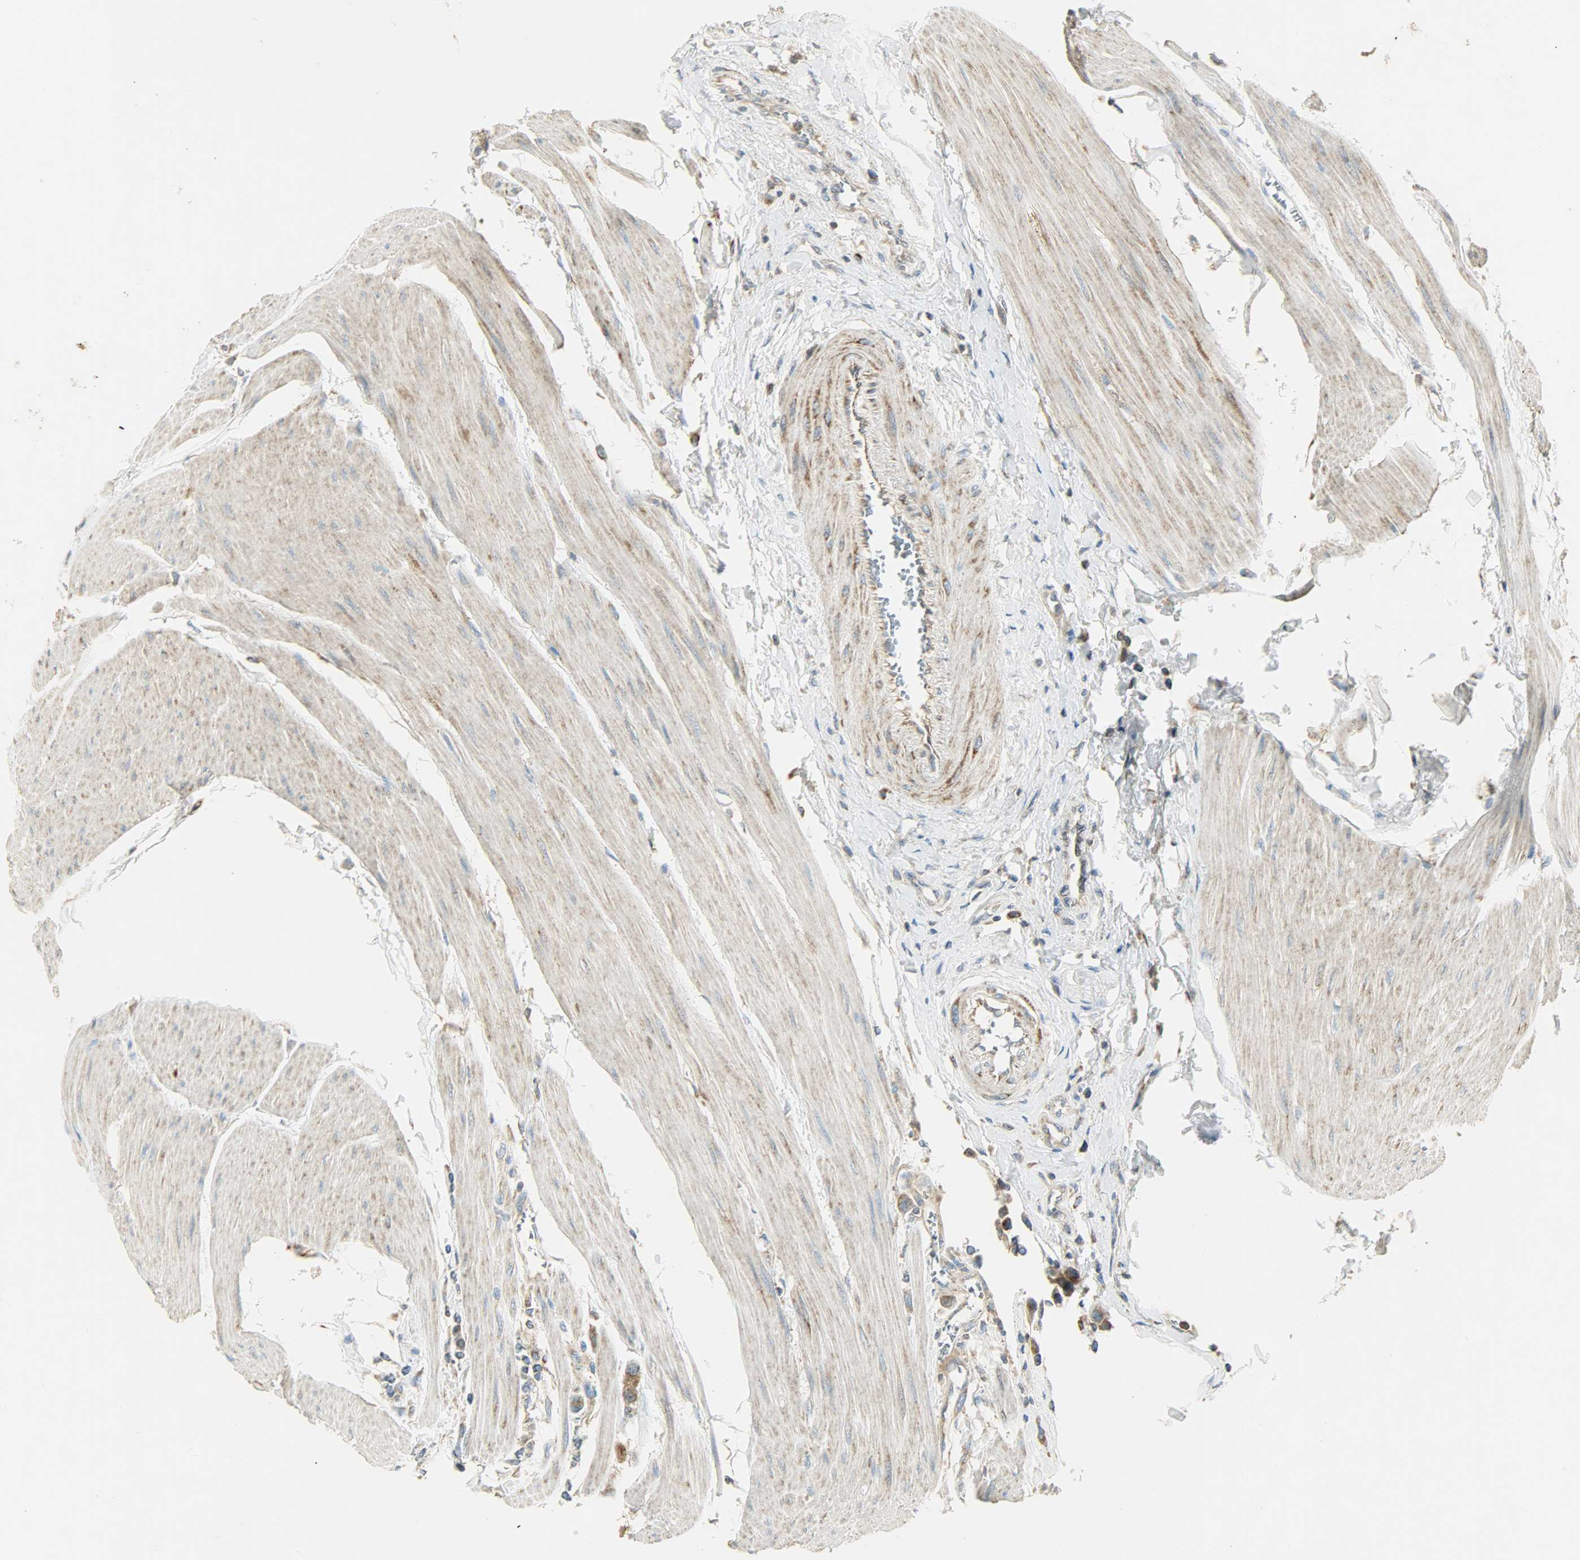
{"staining": {"intensity": "moderate", "quantity": ">75%", "location": "cytoplasmic/membranous"}, "tissue": "urothelial cancer", "cell_type": "Tumor cells", "image_type": "cancer", "snomed": [{"axis": "morphology", "description": "Urothelial carcinoma, High grade"}, {"axis": "topography", "description": "Urinary bladder"}], "caption": "IHC staining of high-grade urothelial carcinoma, which reveals medium levels of moderate cytoplasmic/membranous positivity in approximately >75% of tumor cells indicating moderate cytoplasmic/membranous protein expression. The staining was performed using DAB (brown) for protein detection and nuclei were counterstained in hematoxylin (blue).", "gene": "NNT", "patient": {"sex": "male", "age": 50}}